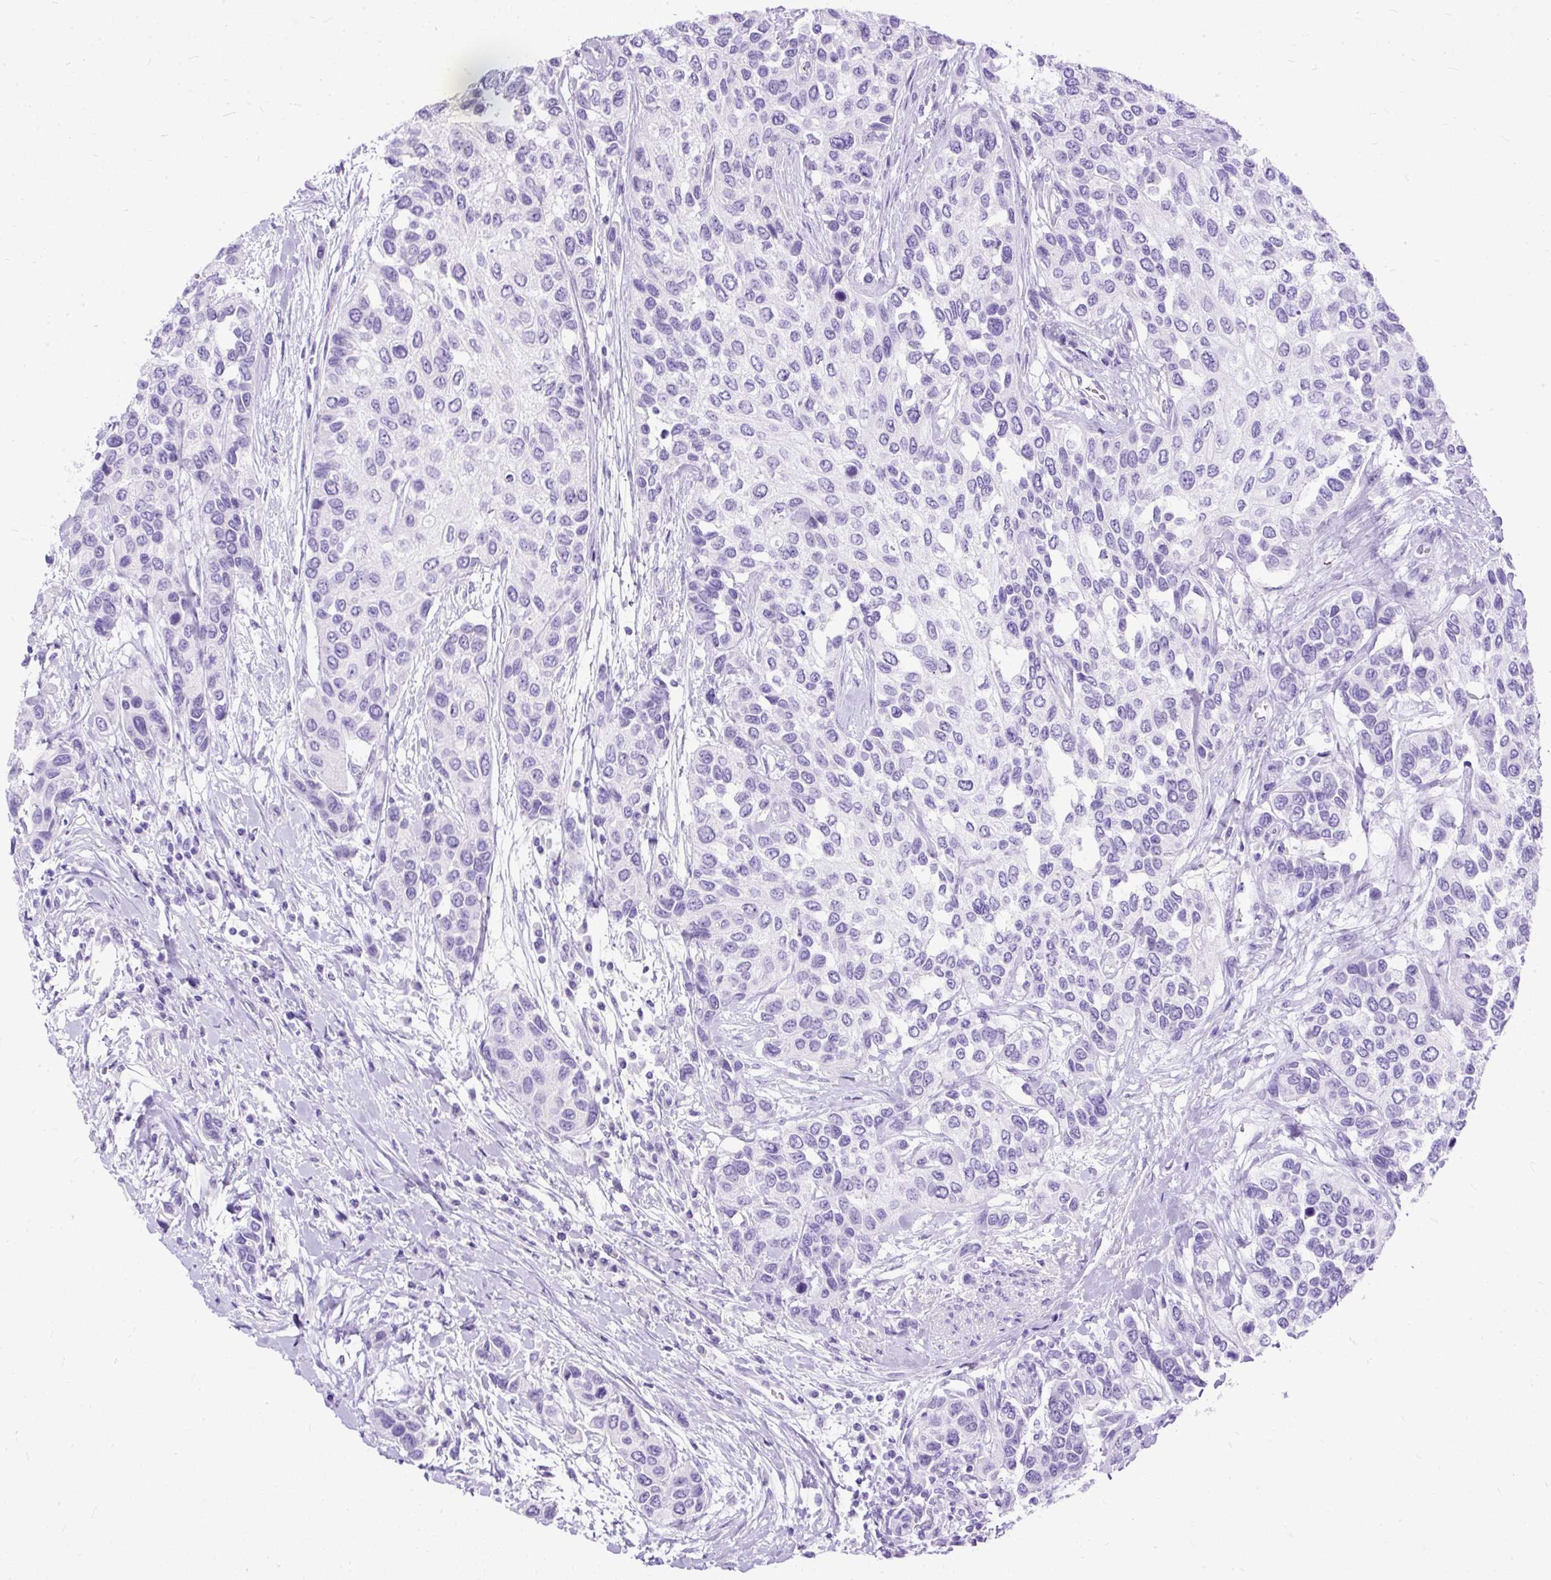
{"staining": {"intensity": "negative", "quantity": "none", "location": "none"}, "tissue": "urothelial cancer", "cell_type": "Tumor cells", "image_type": "cancer", "snomed": [{"axis": "morphology", "description": "Normal tissue, NOS"}, {"axis": "morphology", "description": "Urothelial carcinoma, High grade"}, {"axis": "topography", "description": "Vascular tissue"}, {"axis": "topography", "description": "Urinary bladder"}], "caption": "Protein analysis of urothelial cancer displays no significant positivity in tumor cells.", "gene": "HEY1", "patient": {"sex": "female", "age": 56}}